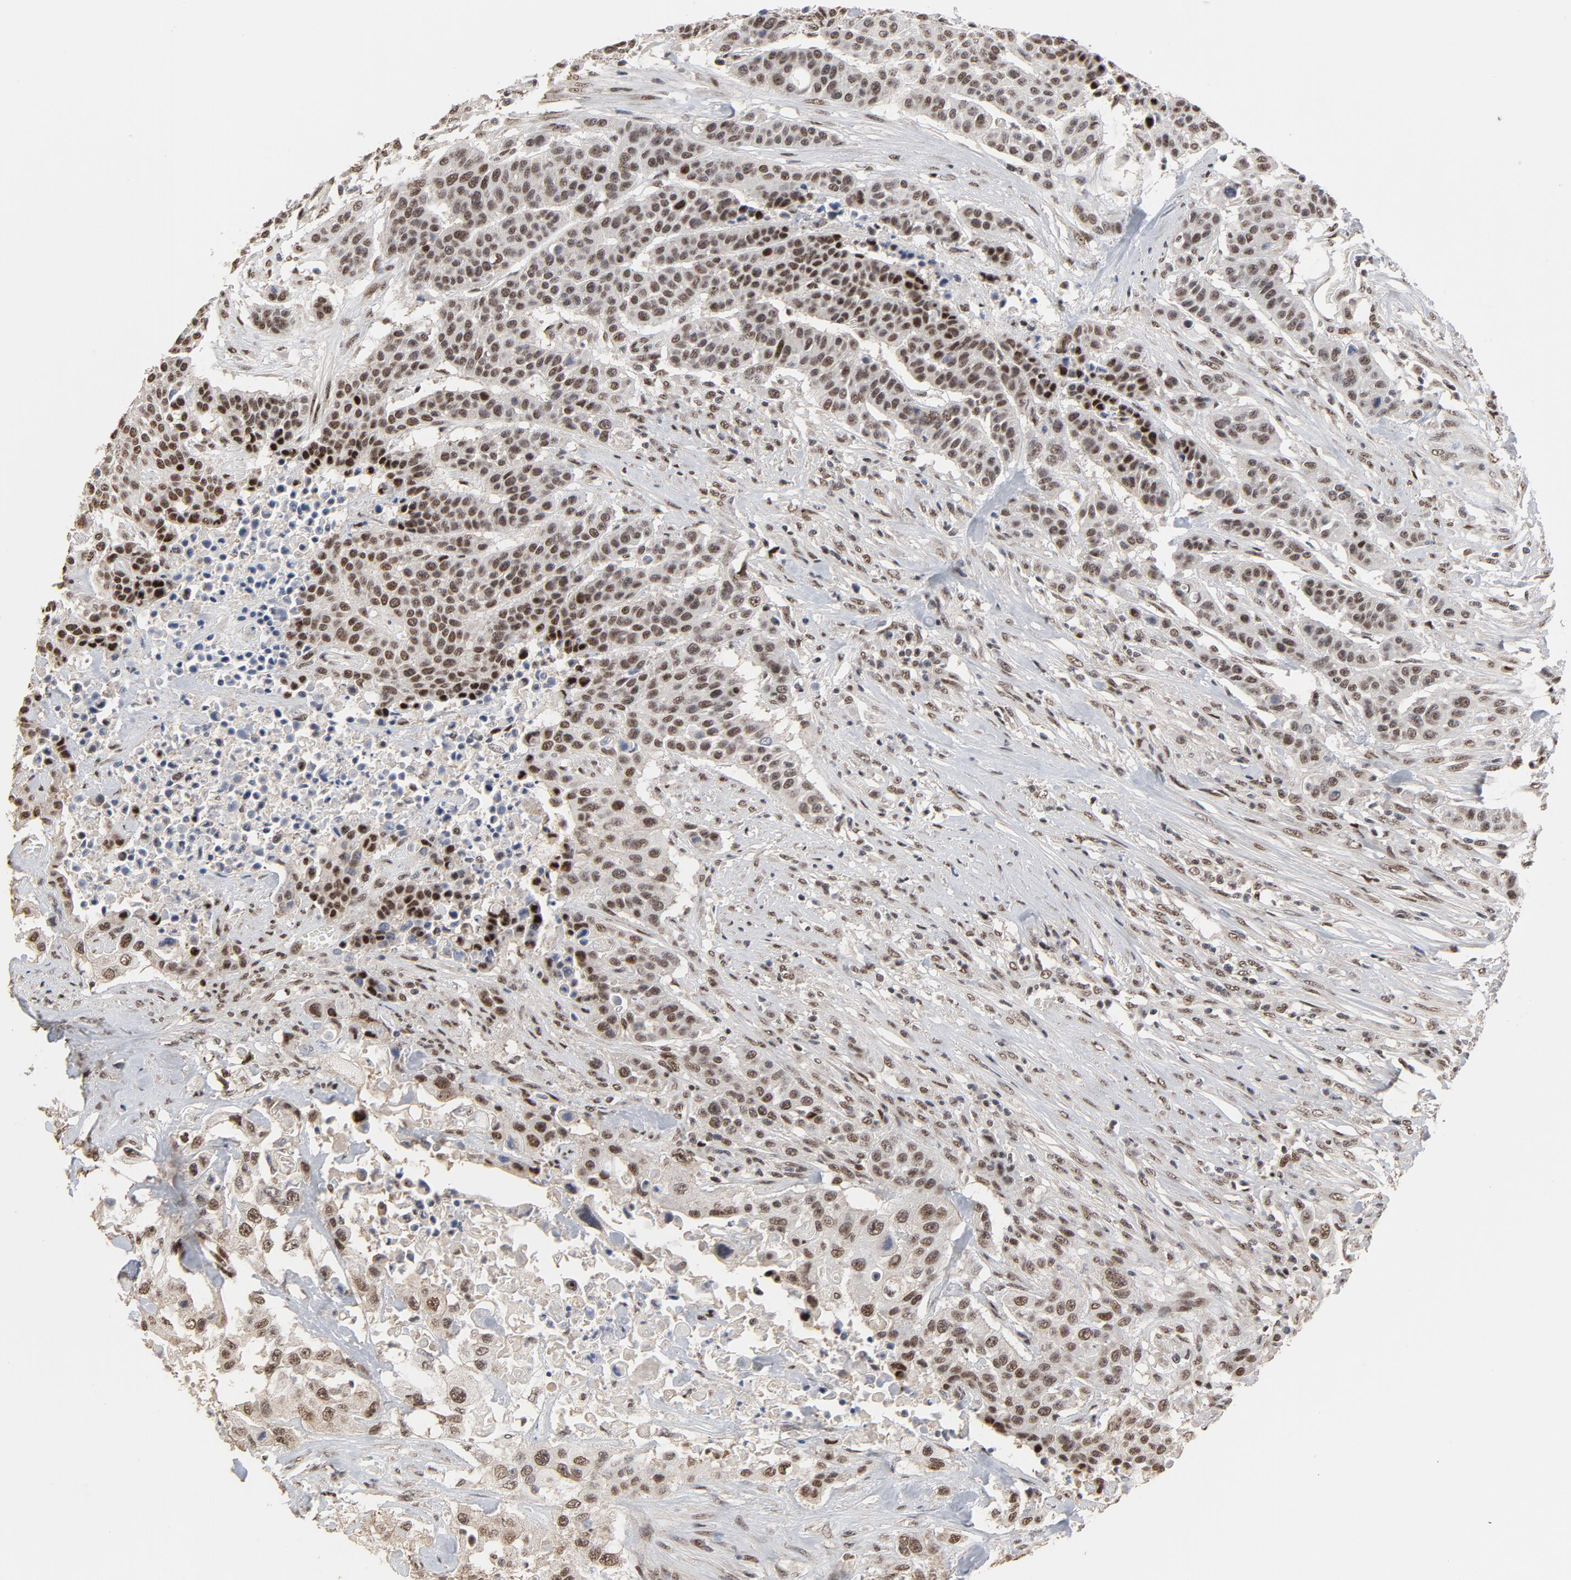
{"staining": {"intensity": "strong", "quantity": ">75%", "location": "nuclear"}, "tissue": "urothelial cancer", "cell_type": "Tumor cells", "image_type": "cancer", "snomed": [{"axis": "morphology", "description": "Urothelial carcinoma, High grade"}, {"axis": "topography", "description": "Urinary bladder"}], "caption": "An image of high-grade urothelial carcinoma stained for a protein exhibits strong nuclear brown staining in tumor cells.", "gene": "TP53RK", "patient": {"sex": "male", "age": 74}}